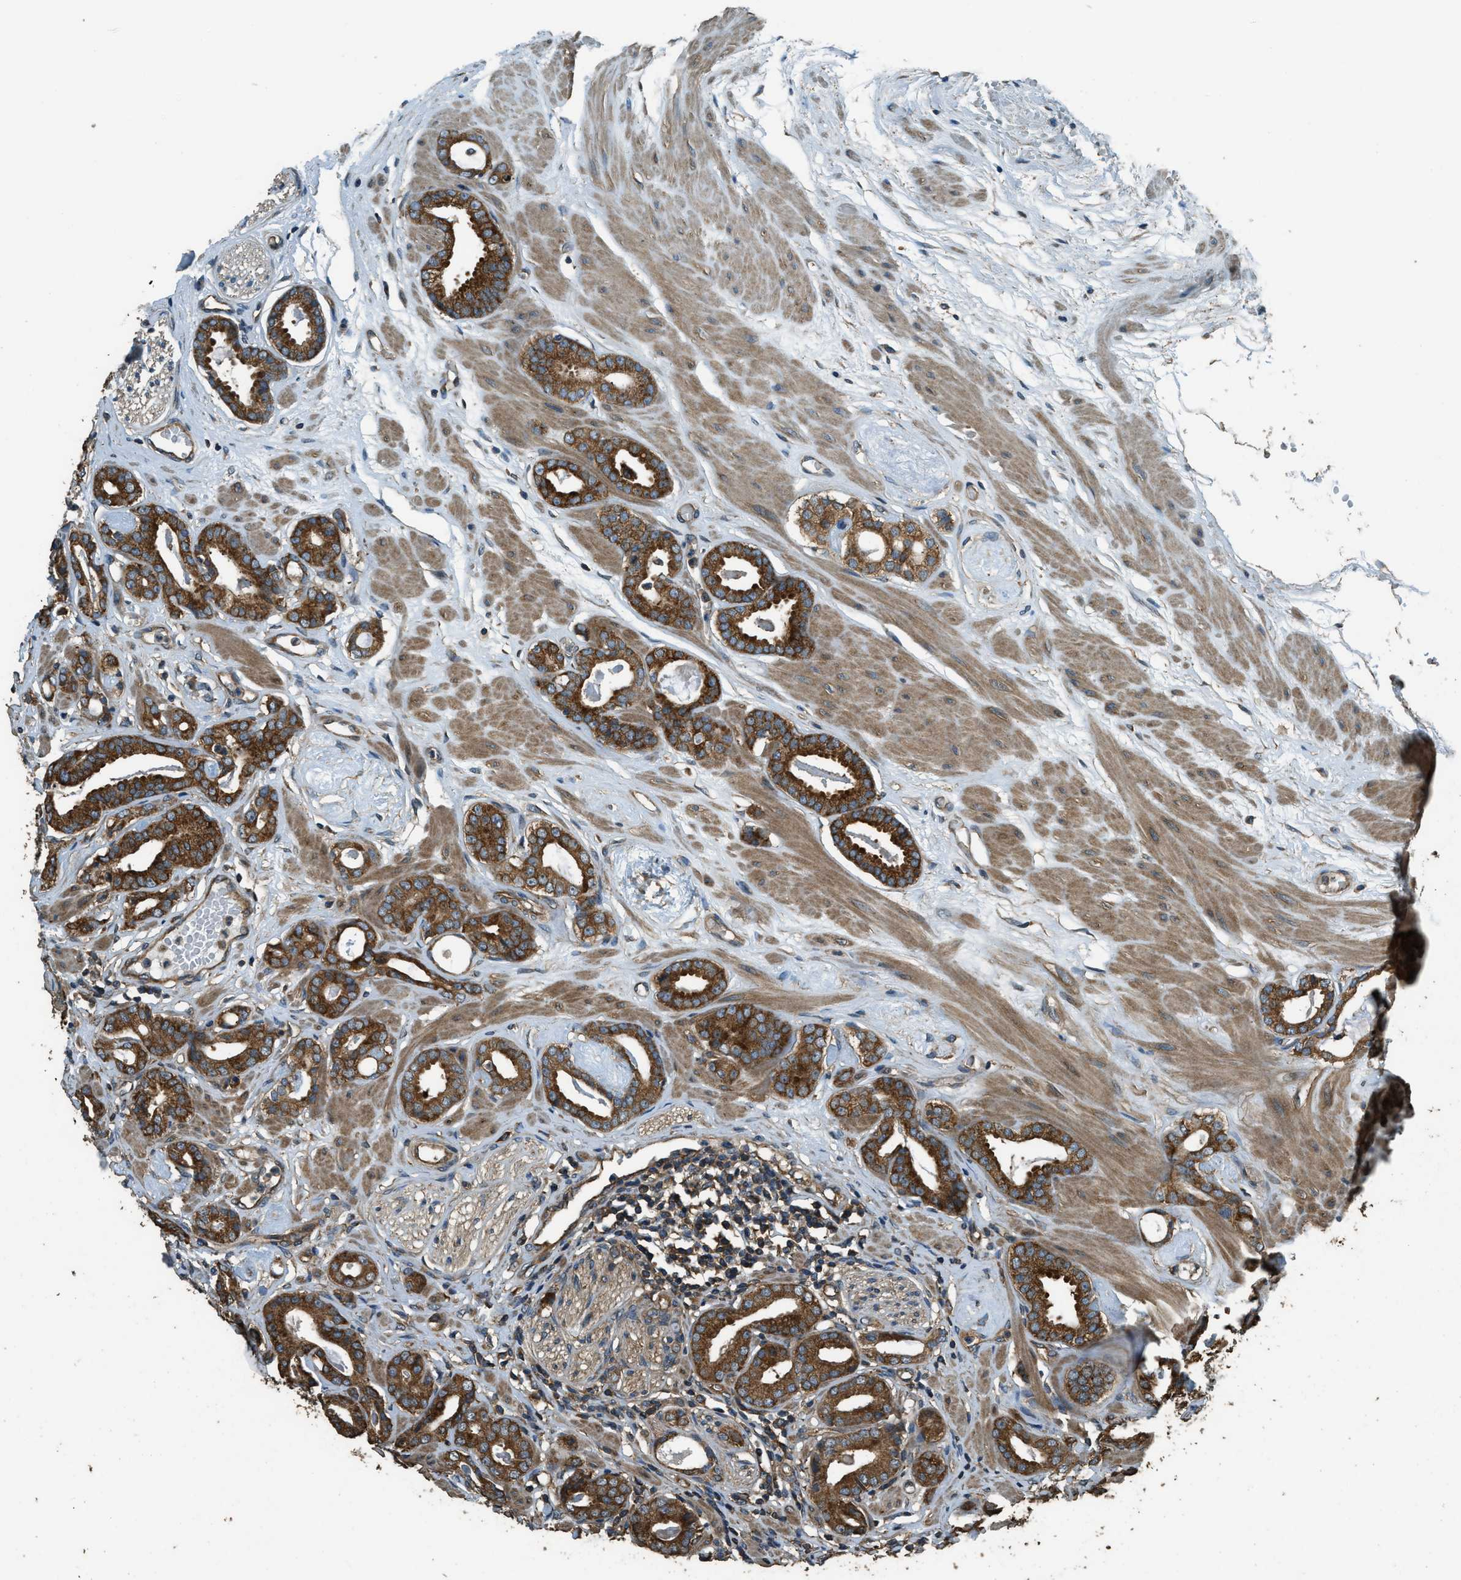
{"staining": {"intensity": "strong", "quantity": ">75%", "location": "cytoplasmic/membranous"}, "tissue": "prostate cancer", "cell_type": "Tumor cells", "image_type": "cancer", "snomed": [{"axis": "morphology", "description": "Adenocarcinoma, Low grade"}, {"axis": "topography", "description": "Prostate"}], "caption": "Approximately >75% of tumor cells in prostate adenocarcinoma (low-grade) display strong cytoplasmic/membranous protein staining as visualized by brown immunohistochemical staining.", "gene": "MARS1", "patient": {"sex": "male", "age": 53}}